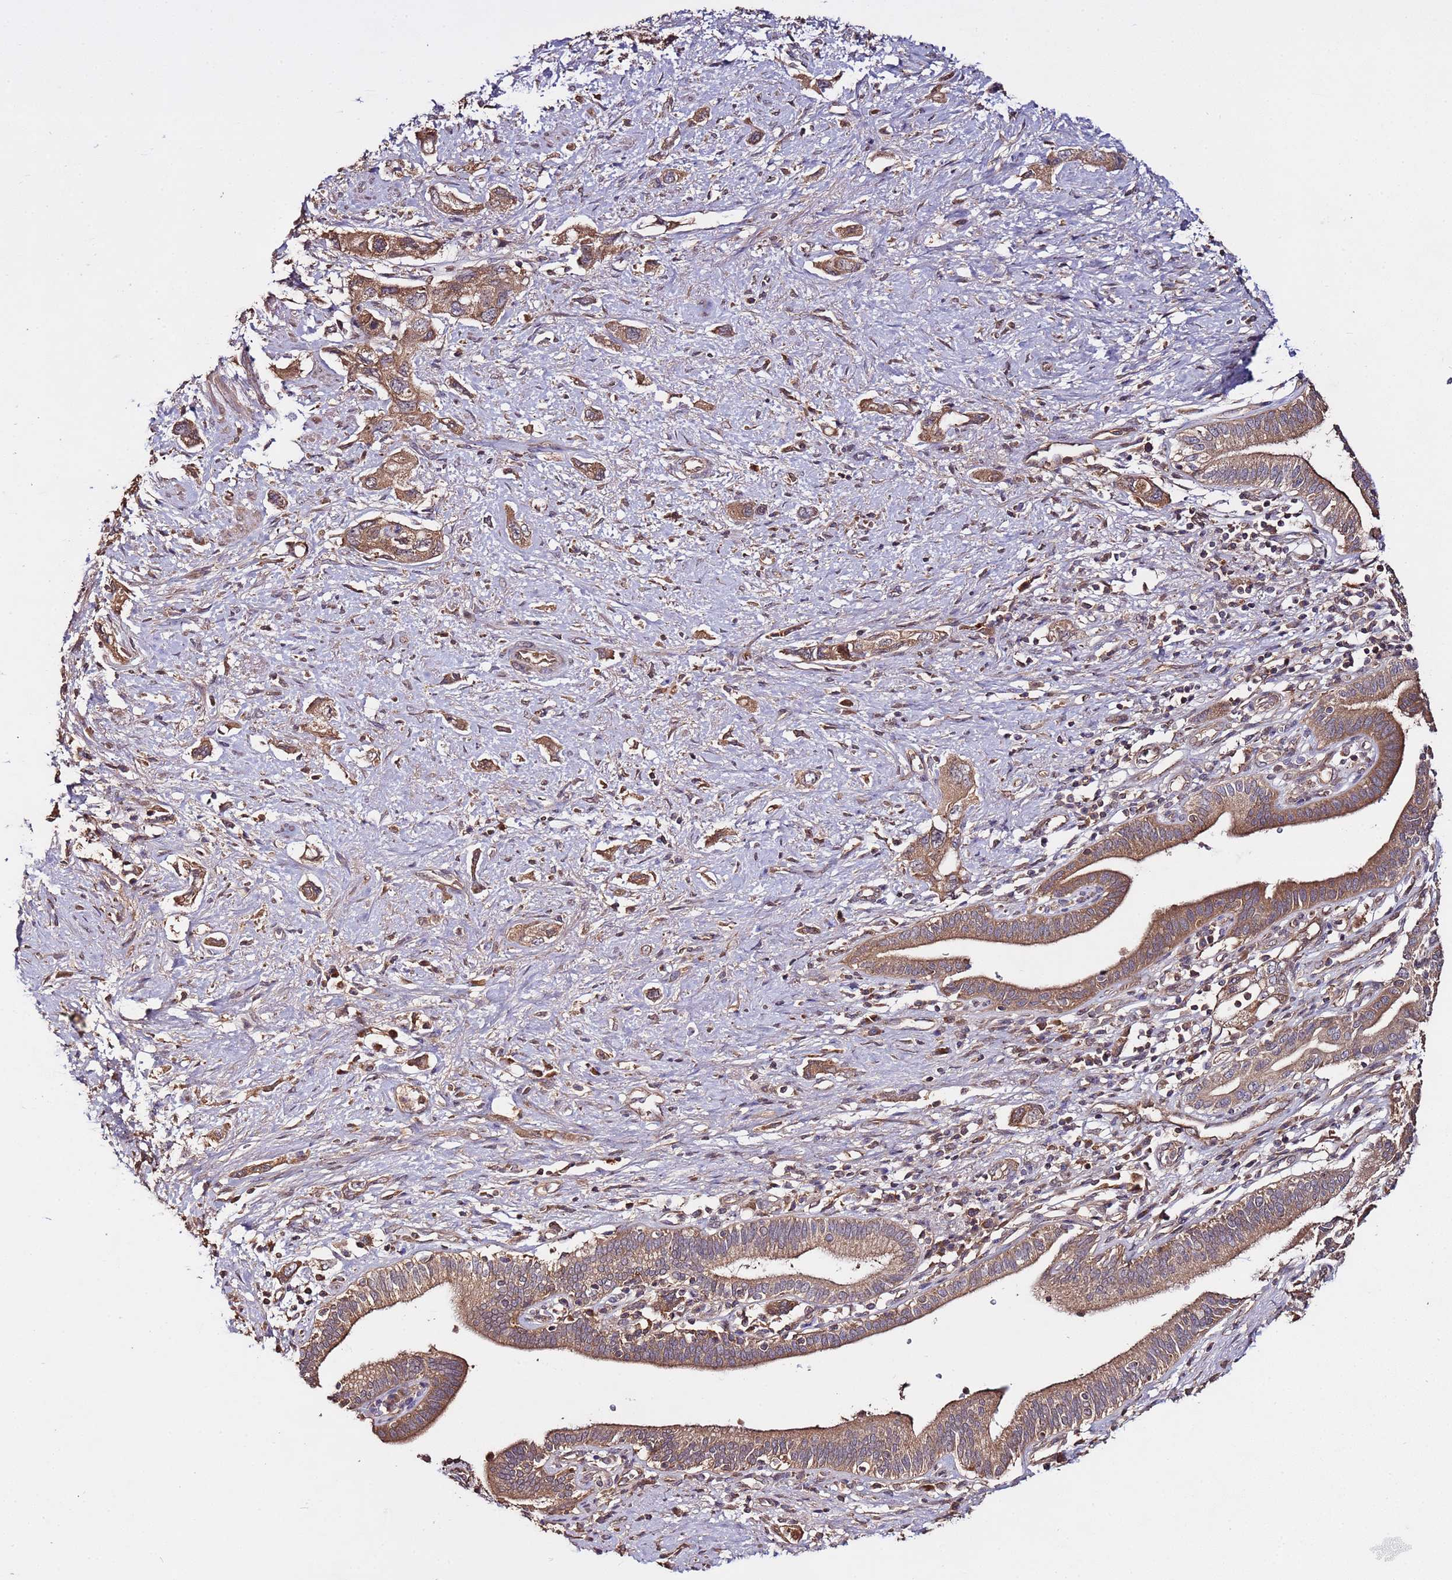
{"staining": {"intensity": "moderate", "quantity": ">75%", "location": "cytoplasmic/membranous"}, "tissue": "pancreatic cancer", "cell_type": "Tumor cells", "image_type": "cancer", "snomed": [{"axis": "morphology", "description": "Adenocarcinoma, NOS"}, {"axis": "topography", "description": "Pancreas"}], "caption": "Protein staining of adenocarcinoma (pancreatic) tissue exhibits moderate cytoplasmic/membranous expression in approximately >75% of tumor cells. Immunohistochemistry (ihc) stains the protein of interest in brown and the nuclei are stained blue.", "gene": "RPS15A", "patient": {"sex": "female", "age": 73}}